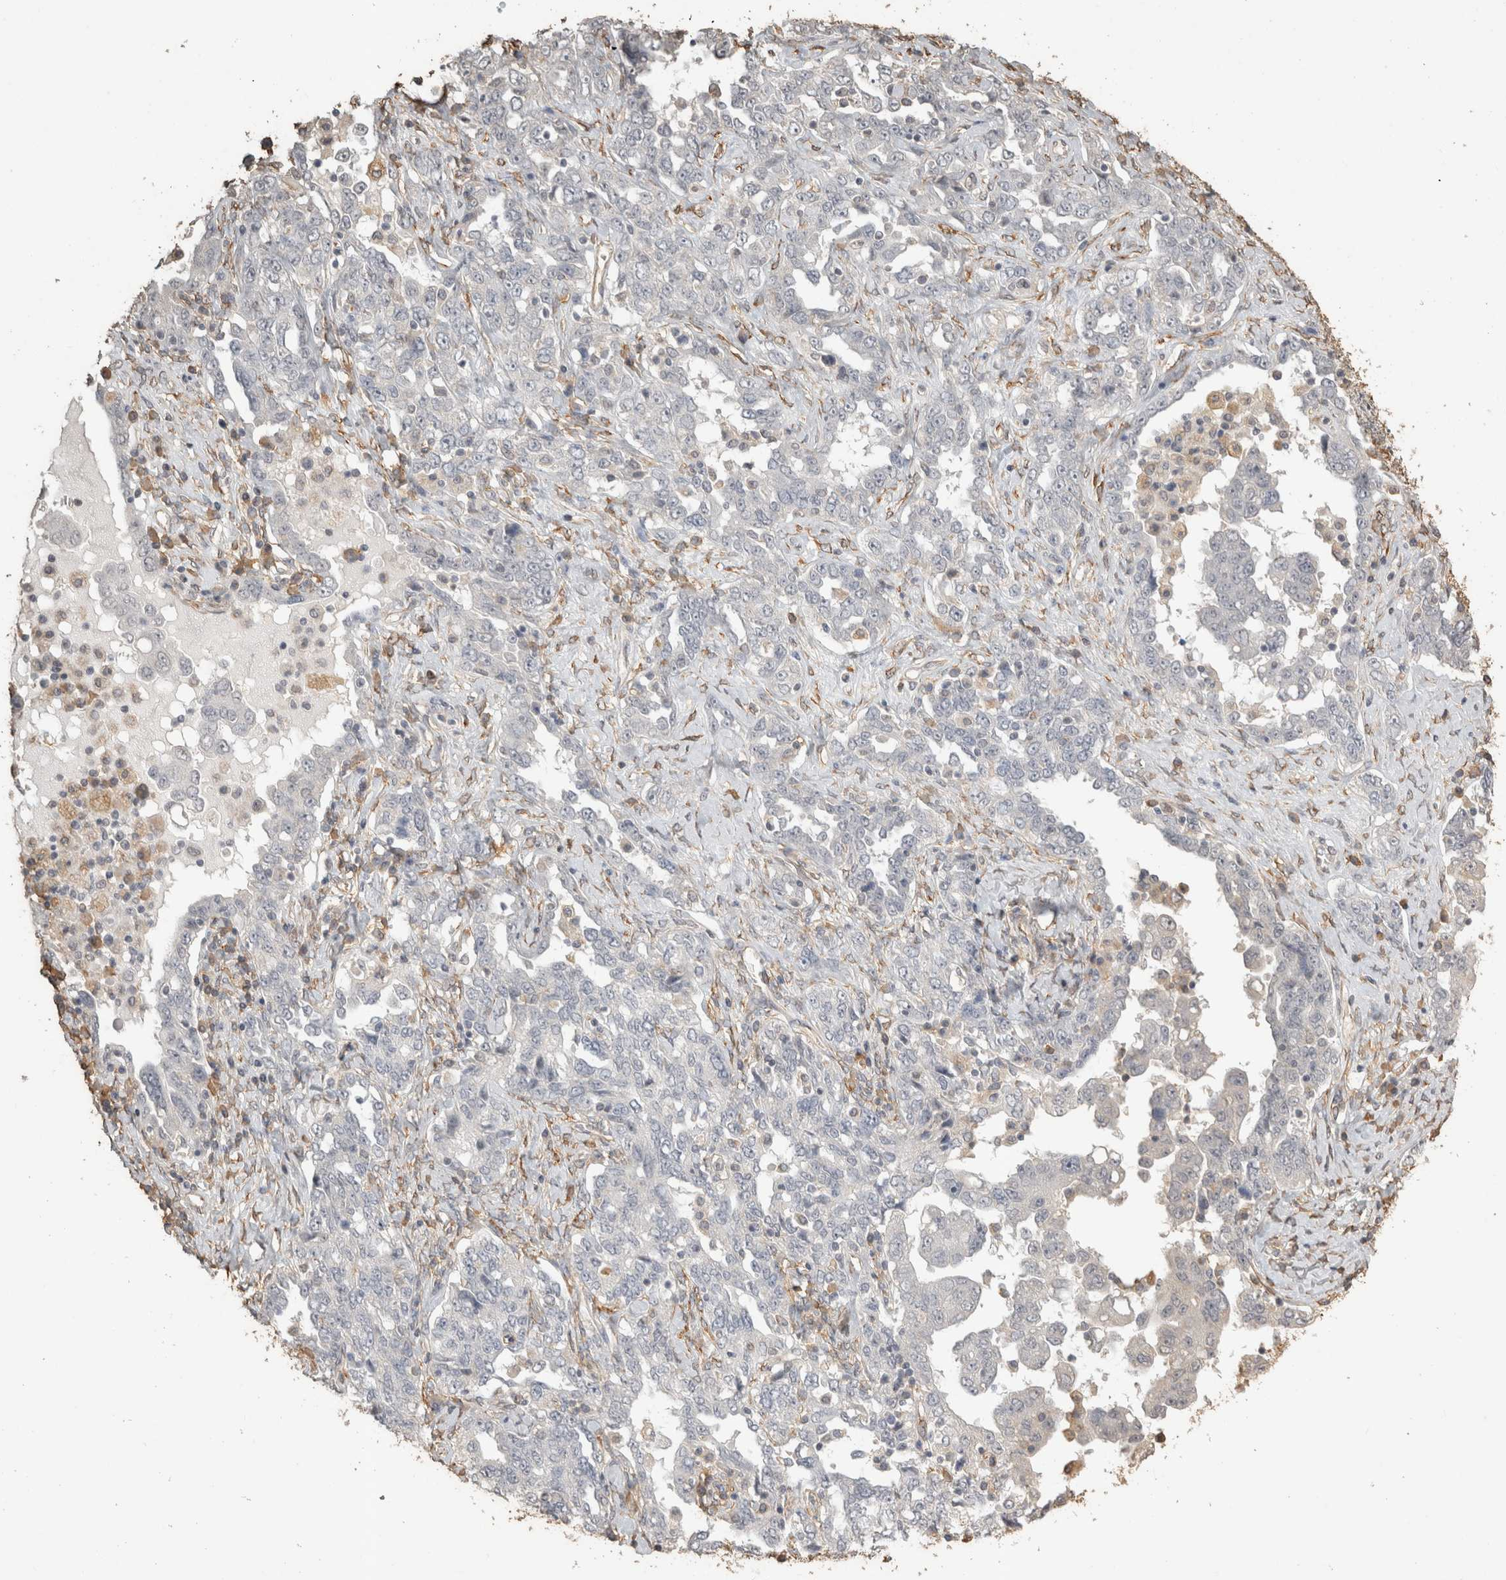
{"staining": {"intensity": "negative", "quantity": "none", "location": "none"}, "tissue": "ovarian cancer", "cell_type": "Tumor cells", "image_type": "cancer", "snomed": [{"axis": "morphology", "description": "Carcinoma, endometroid"}, {"axis": "topography", "description": "Ovary"}], "caption": "There is no significant positivity in tumor cells of ovarian cancer. (DAB immunohistochemistry with hematoxylin counter stain).", "gene": "REPS2", "patient": {"sex": "female", "age": 62}}